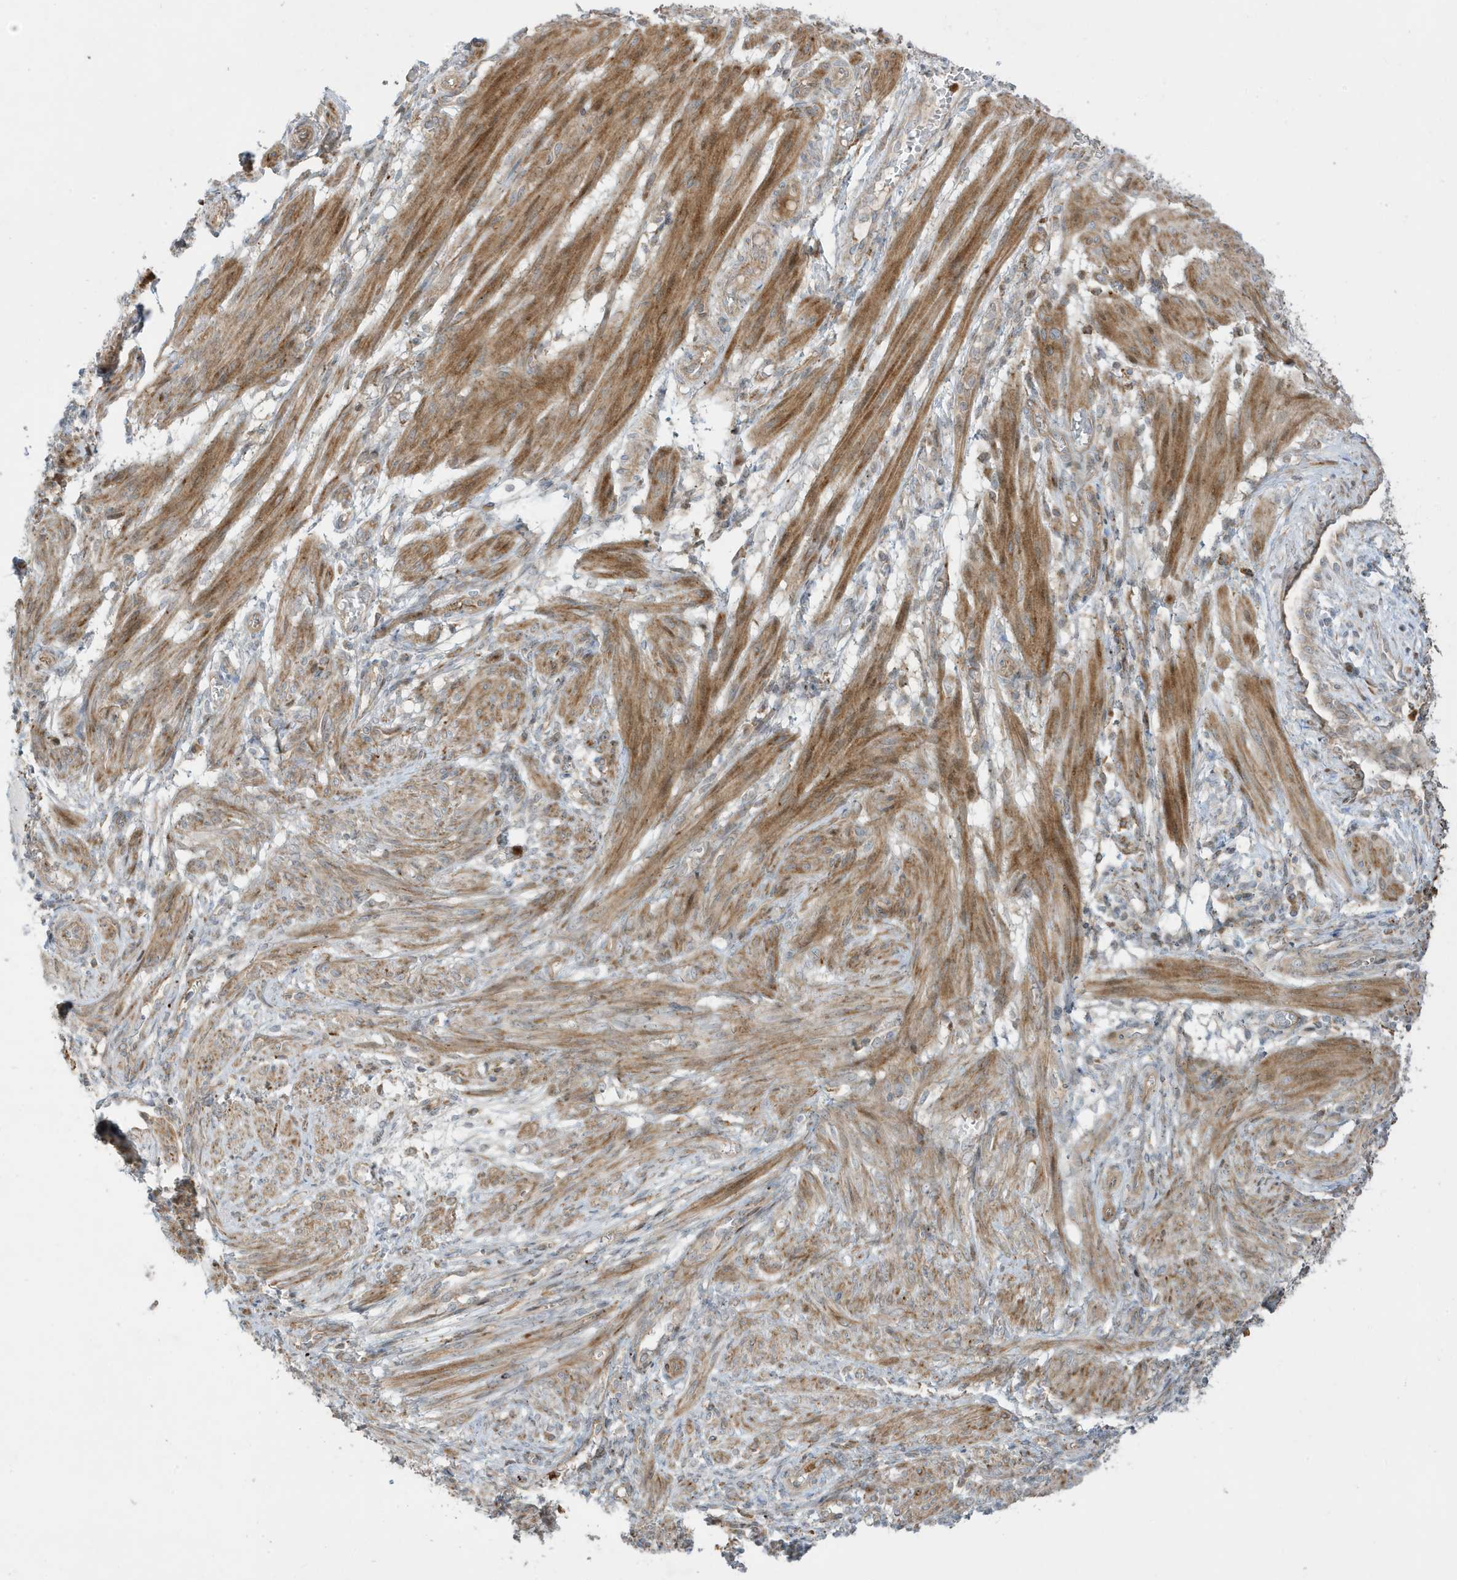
{"staining": {"intensity": "moderate", "quantity": ">75%", "location": "cytoplasmic/membranous"}, "tissue": "smooth muscle", "cell_type": "Smooth muscle cells", "image_type": "normal", "snomed": [{"axis": "morphology", "description": "Normal tissue, NOS"}, {"axis": "topography", "description": "Smooth muscle"}], "caption": "Protein expression analysis of normal smooth muscle reveals moderate cytoplasmic/membranous positivity in about >75% of smooth muscle cells. Ihc stains the protein in brown and the nuclei are stained blue.", "gene": "IFT57", "patient": {"sex": "female", "age": 39}}